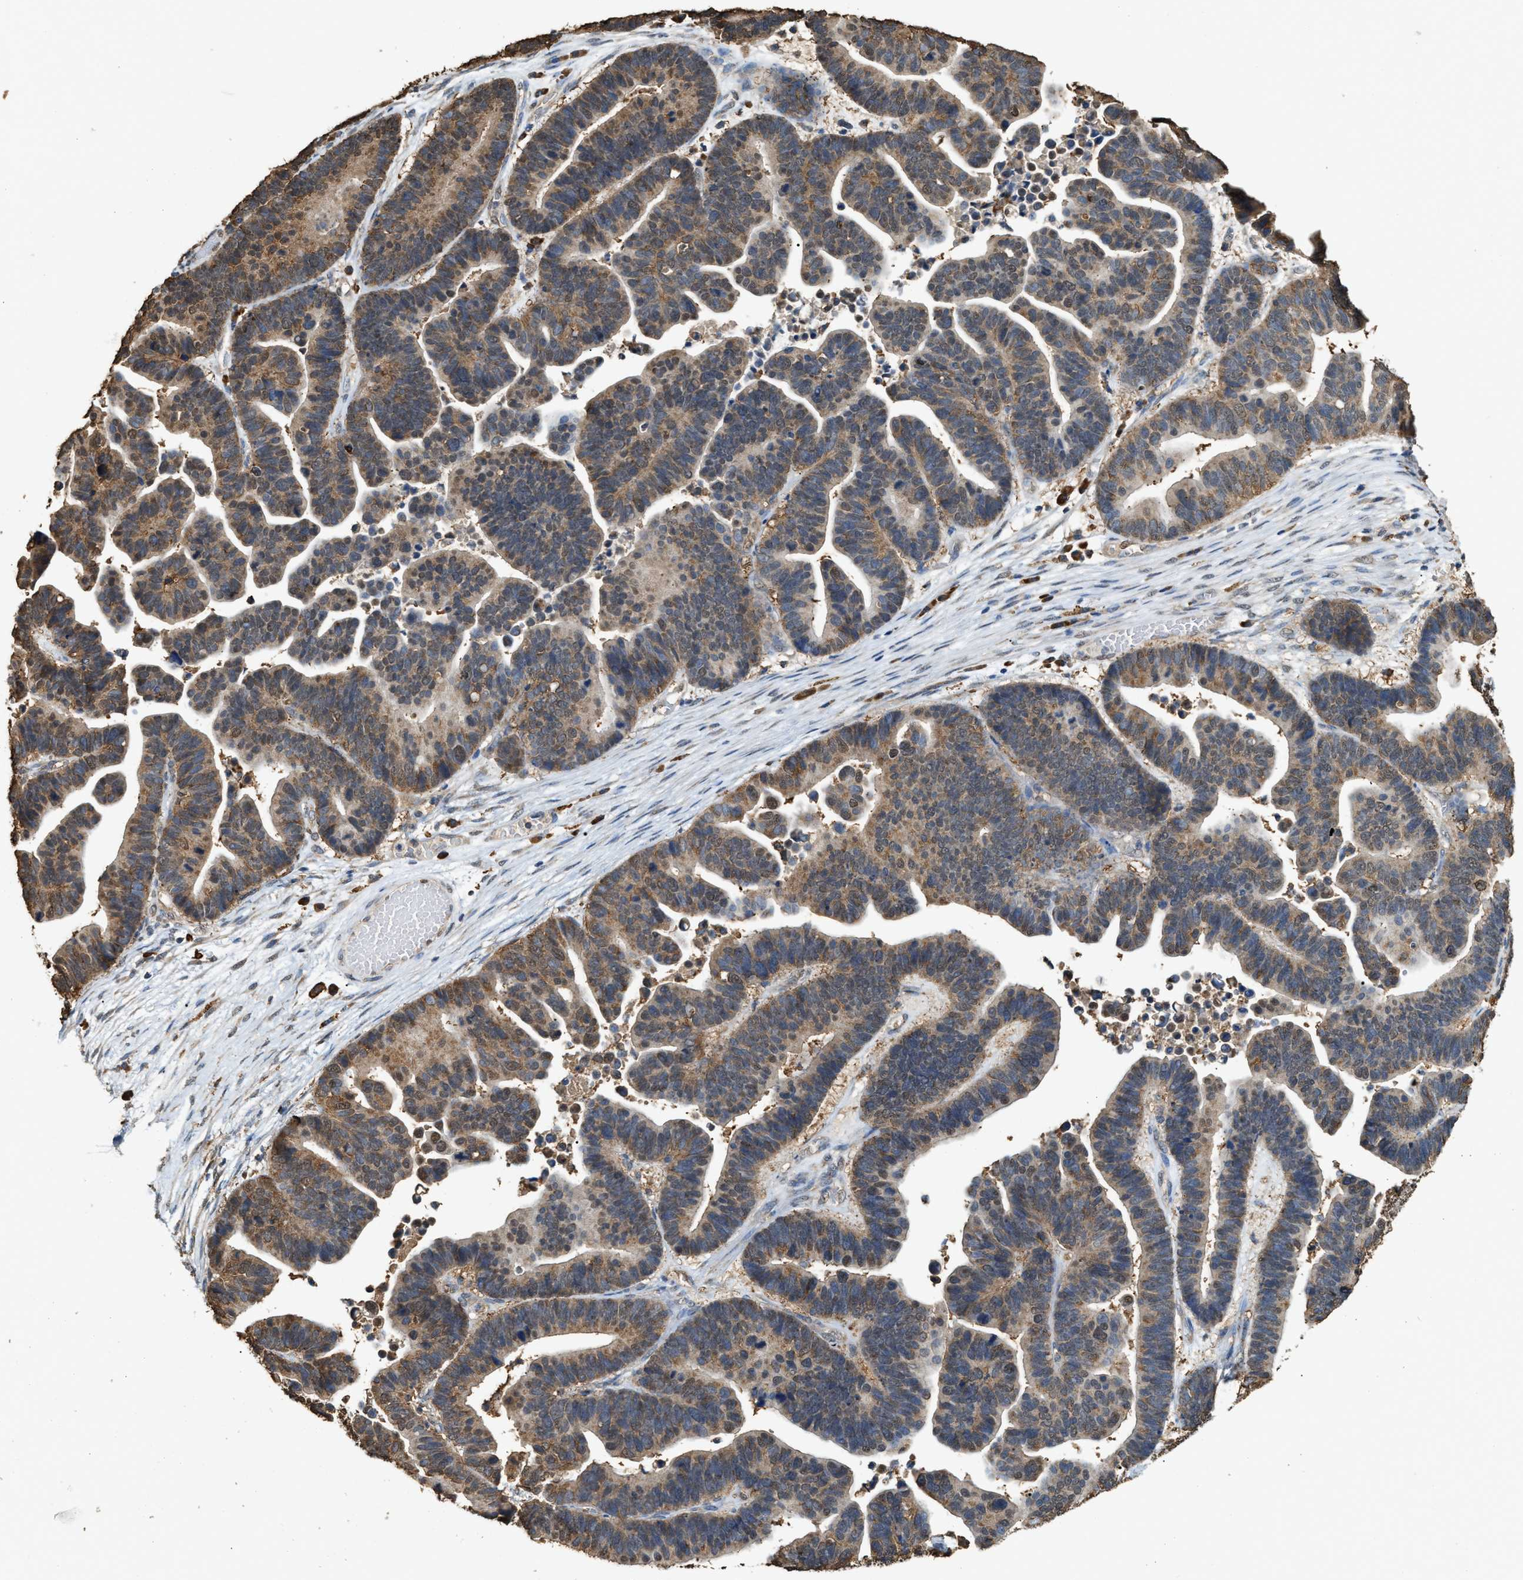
{"staining": {"intensity": "moderate", "quantity": ">75%", "location": "cytoplasmic/membranous"}, "tissue": "ovarian cancer", "cell_type": "Tumor cells", "image_type": "cancer", "snomed": [{"axis": "morphology", "description": "Cystadenocarcinoma, serous, NOS"}, {"axis": "topography", "description": "Ovary"}], "caption": "Serous cystadenocarcinoma (ovarian) stained for a protein (brown) shows moderate cytoplasmic/membranous positive positivity in about >75% of tumor cells.", "gene": "GCN1", "patient": {"sex": "female", "age": 56}}